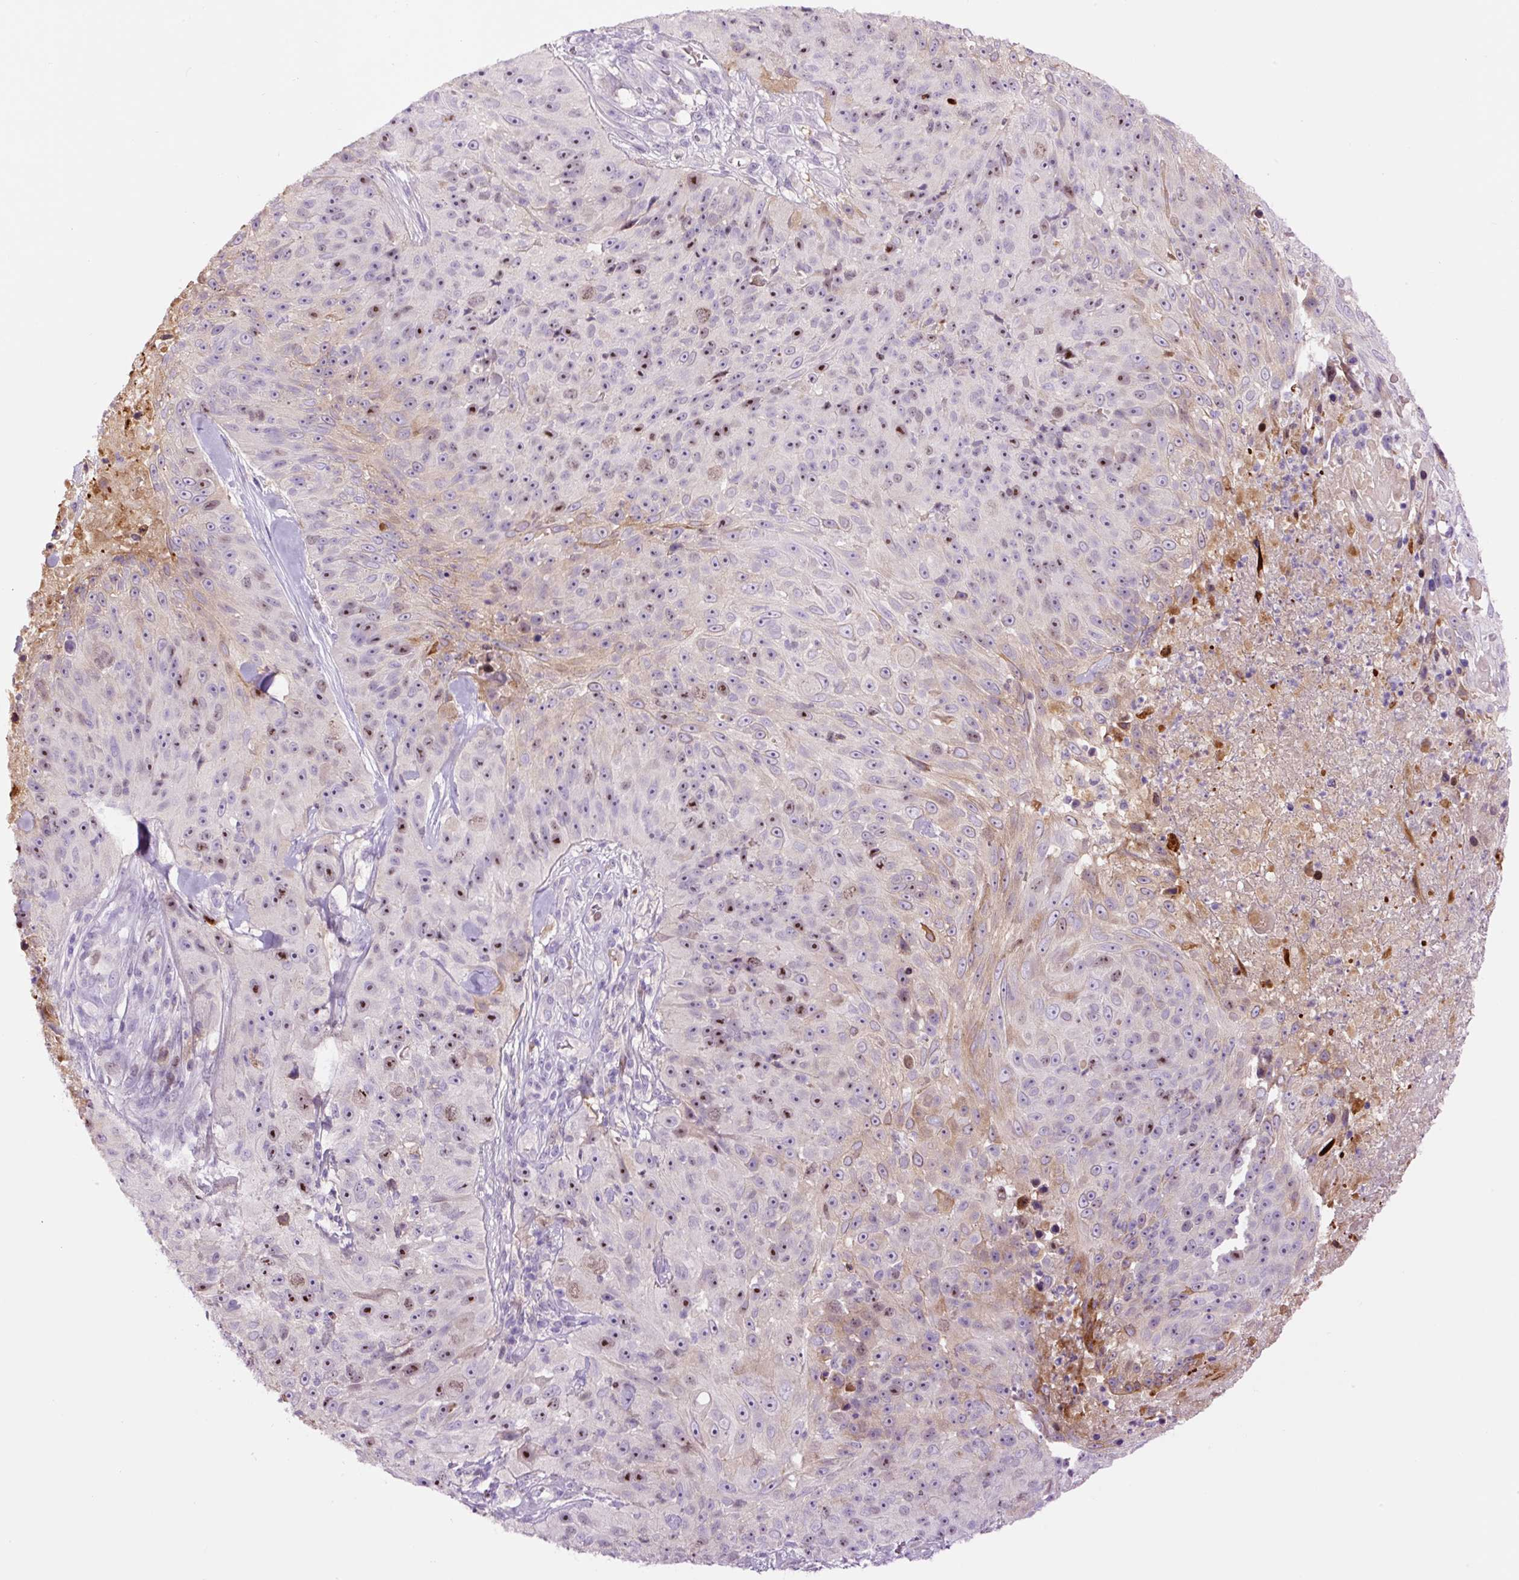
{"staining": {"intensity": "moderate", "quantity": "25%-75%", "location": "cytoplasmic/membranous,nuclear"}, "tissue": "skin cancer", "cell_type": "Tumor cells", "image_type": "cancer", "snomed": [{"axis": "morphology", "description": "Squamous cell carcinoma, NOS"}, {"axis": "topography", "description": "Skin"}], "caption": "An immunohistochemistry (IHC) photomicrograph of neoplastic tissue is shown. Protein staining in brown labels moderate cytoplasmic/membranous and nuclear positivity in skin cancer within tumor cells.", "gene": "DPPA4", "patient": {"sex": "female", "age": 87}}